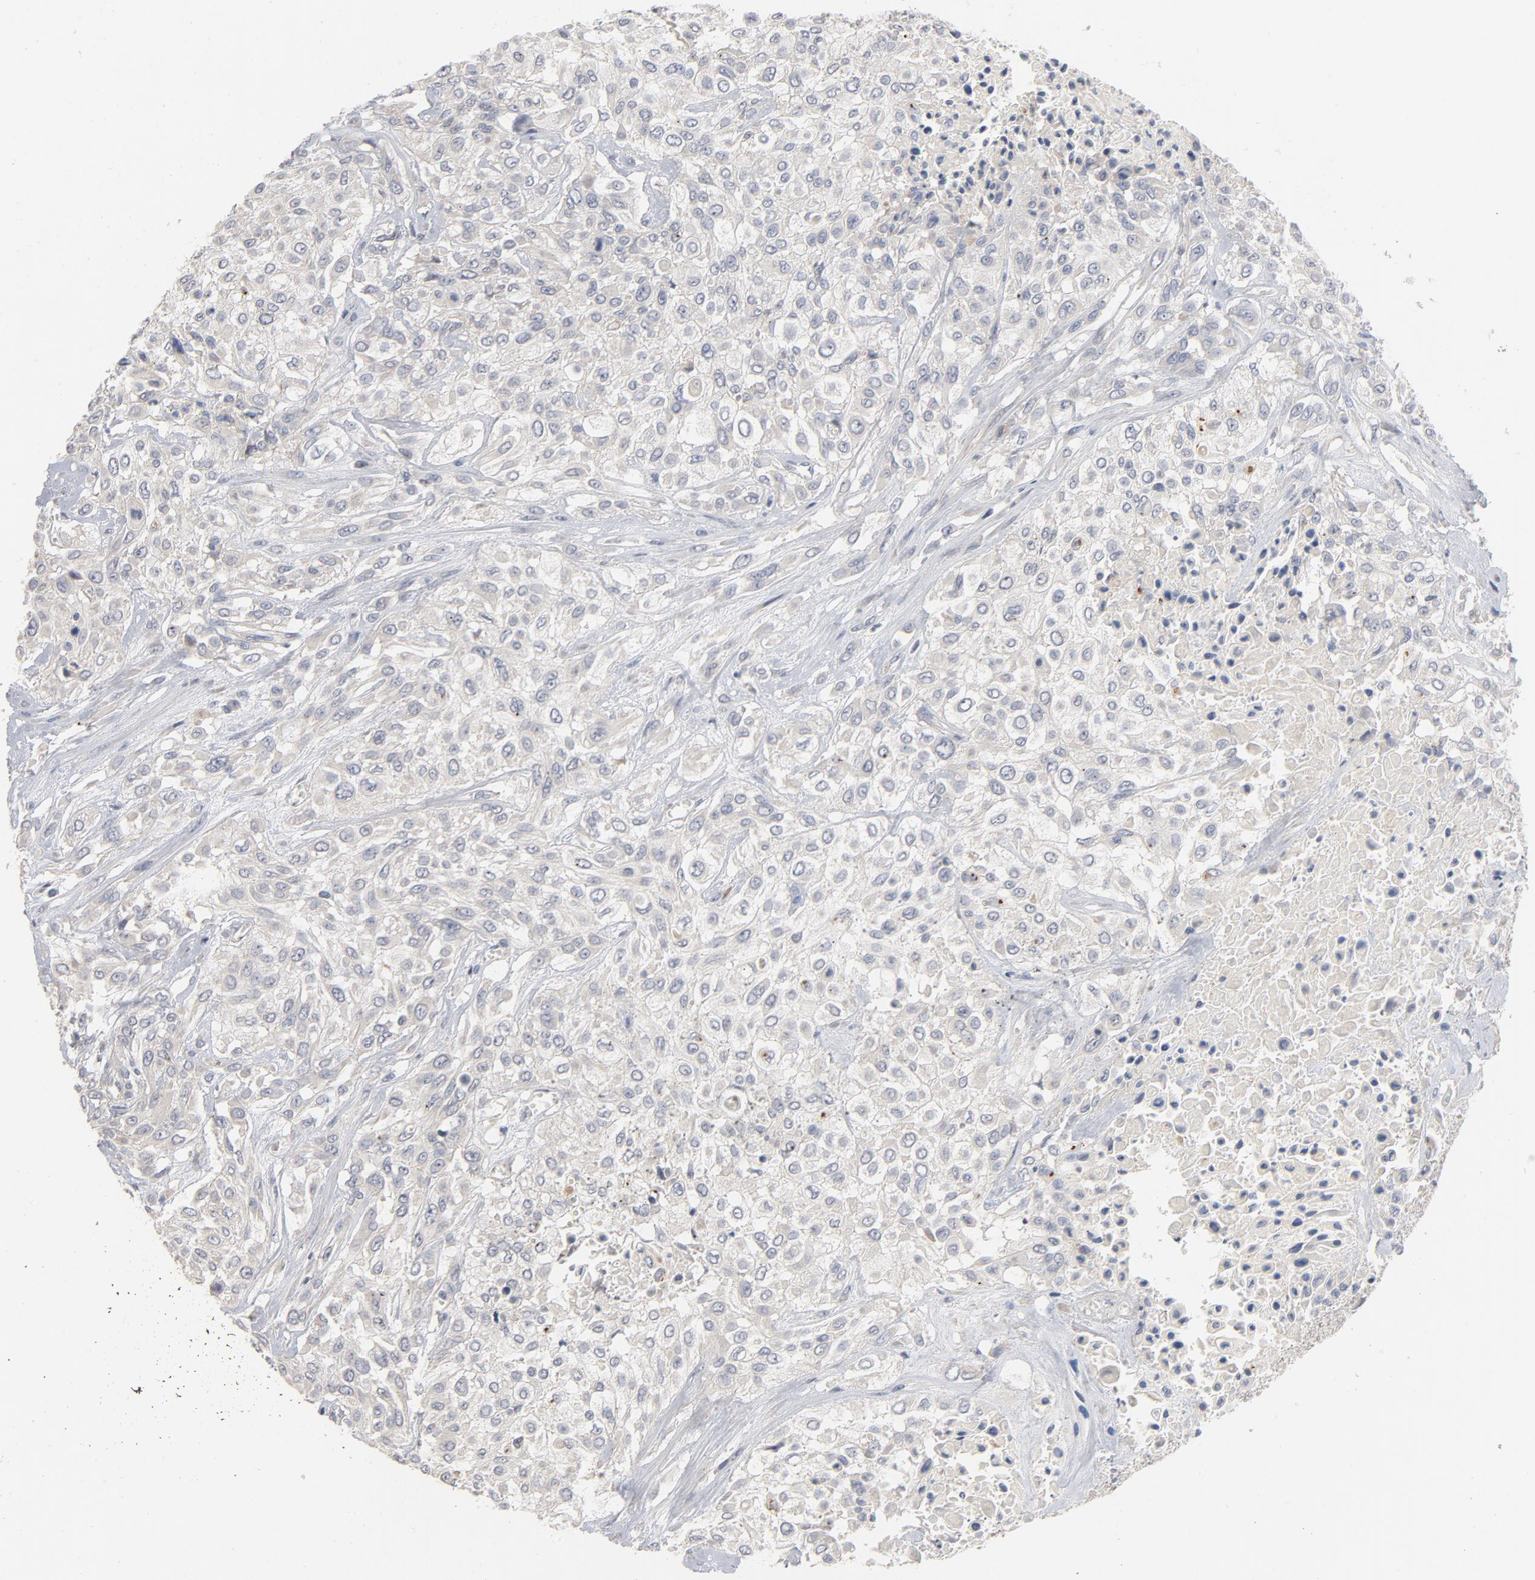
{"staining": {"intensity": "weak", "quantity": "<25%", "location": "cytoplasmic/membranous"}, "tissue": "urothelial cancer", "cell_type": "Tumor cells", "image_type": "cancer", "snomed": [{"axis": "morphology", "description": "Urothelial carcinoma, High grade"}, {"axis": "topography", "description": "Urinary bladder"}], "caption": "DAB immunohistochemical staining of urothelial cancer displays no significant staining in tumor cells.", "gene": "CCDC134", "patient": {"sex": "male", "age": 57}}